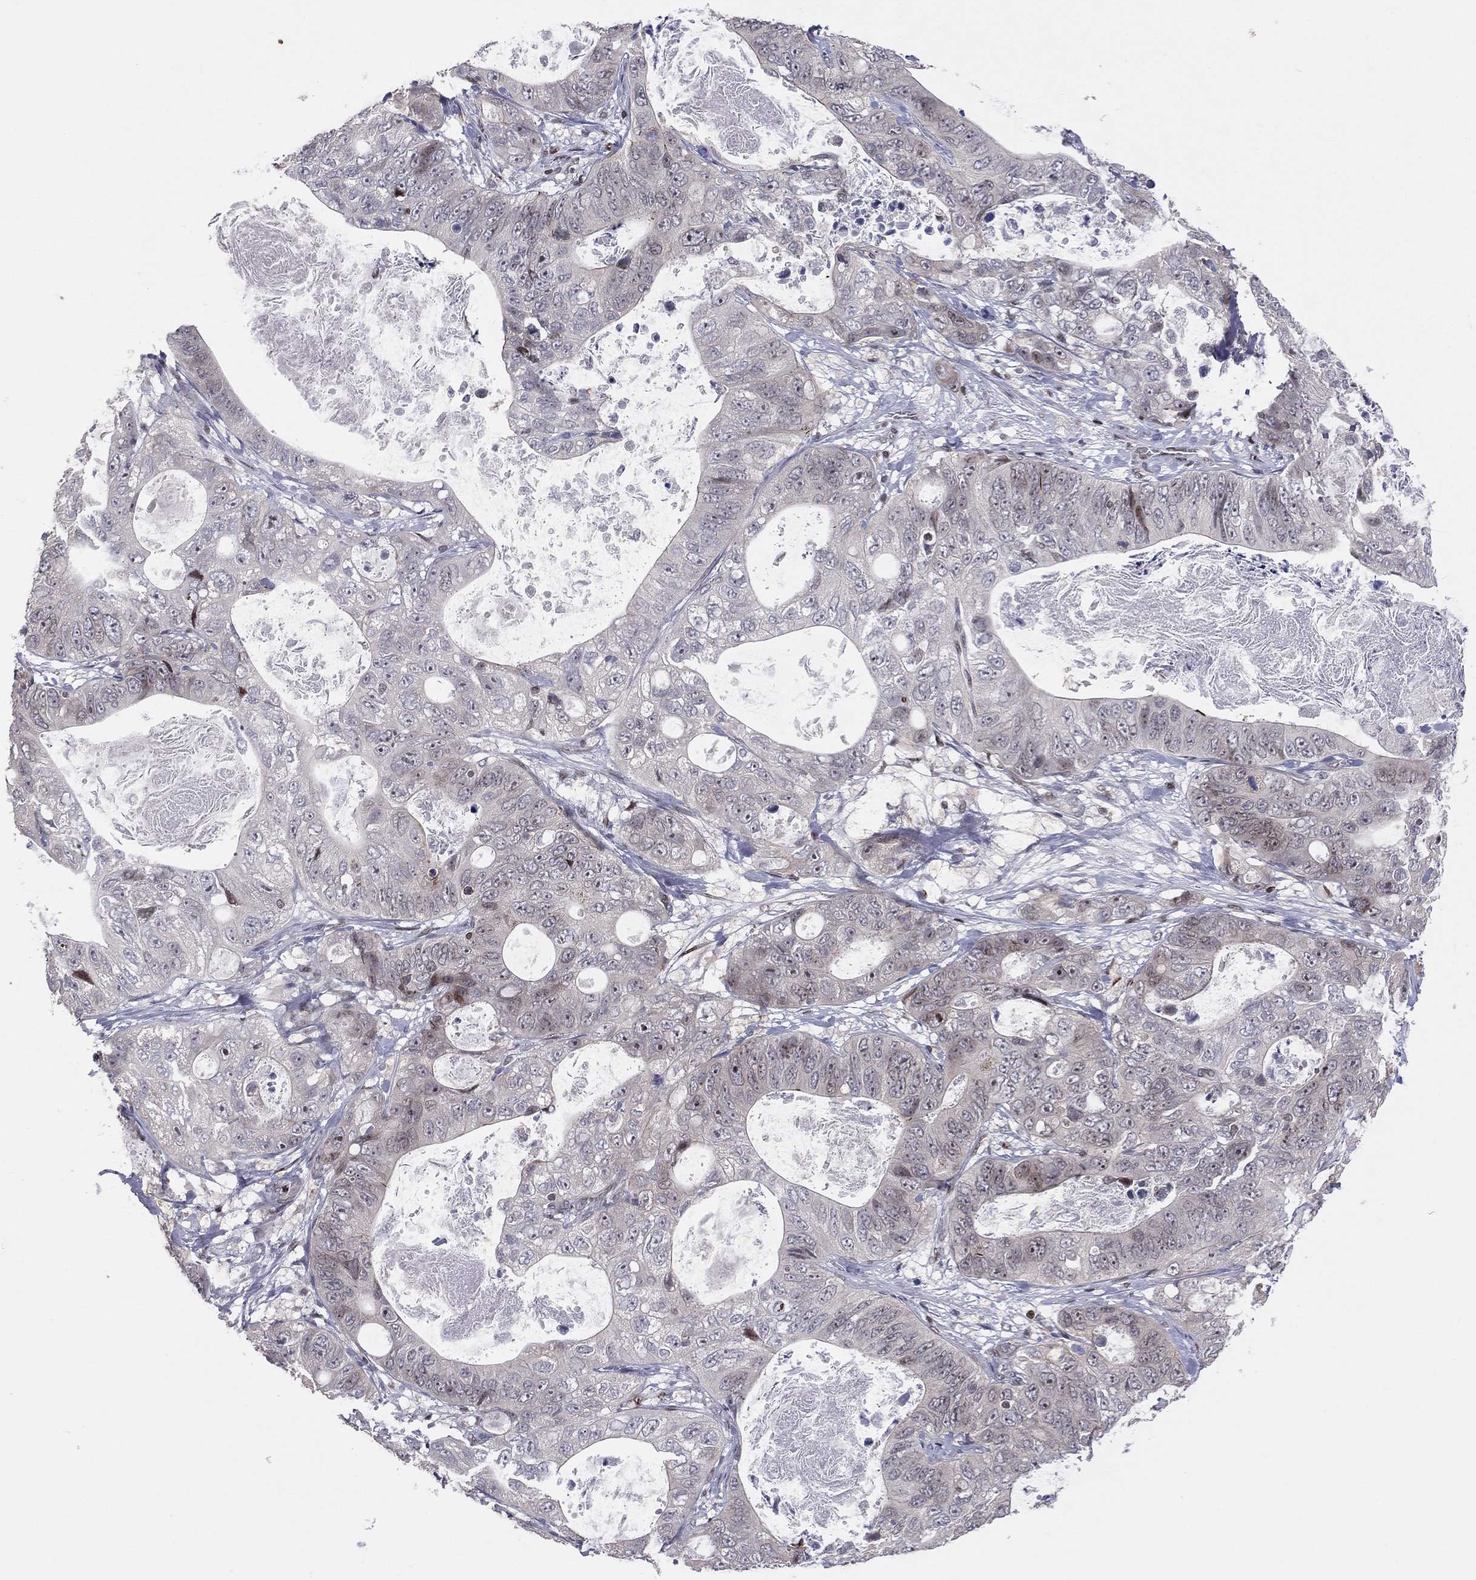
{"staining": {"intensity": "moderate", "quantity": "<25%", "location": "nuclear"}, "tissue": "stomach cancer", "cell_type": "Tumor cells", "image_type": "cancer", "snomed": [{"axis": "morphology", "description": "Normal tissue, NOS"}, {"axis": "morphology", "description": "Adenocarcinoma, NOS"}, {"axis": "topography", "description": "Stomach"}], "caption": "A brown stain shows moderate nuclear expression of a protein in human stomach adenocarcinoma tumor cells. The protein of interest is shown in brown color, while the nuclei are stained blue.", "gene": "DBF4B", "patient": {"sex": "female", "age": 89}}